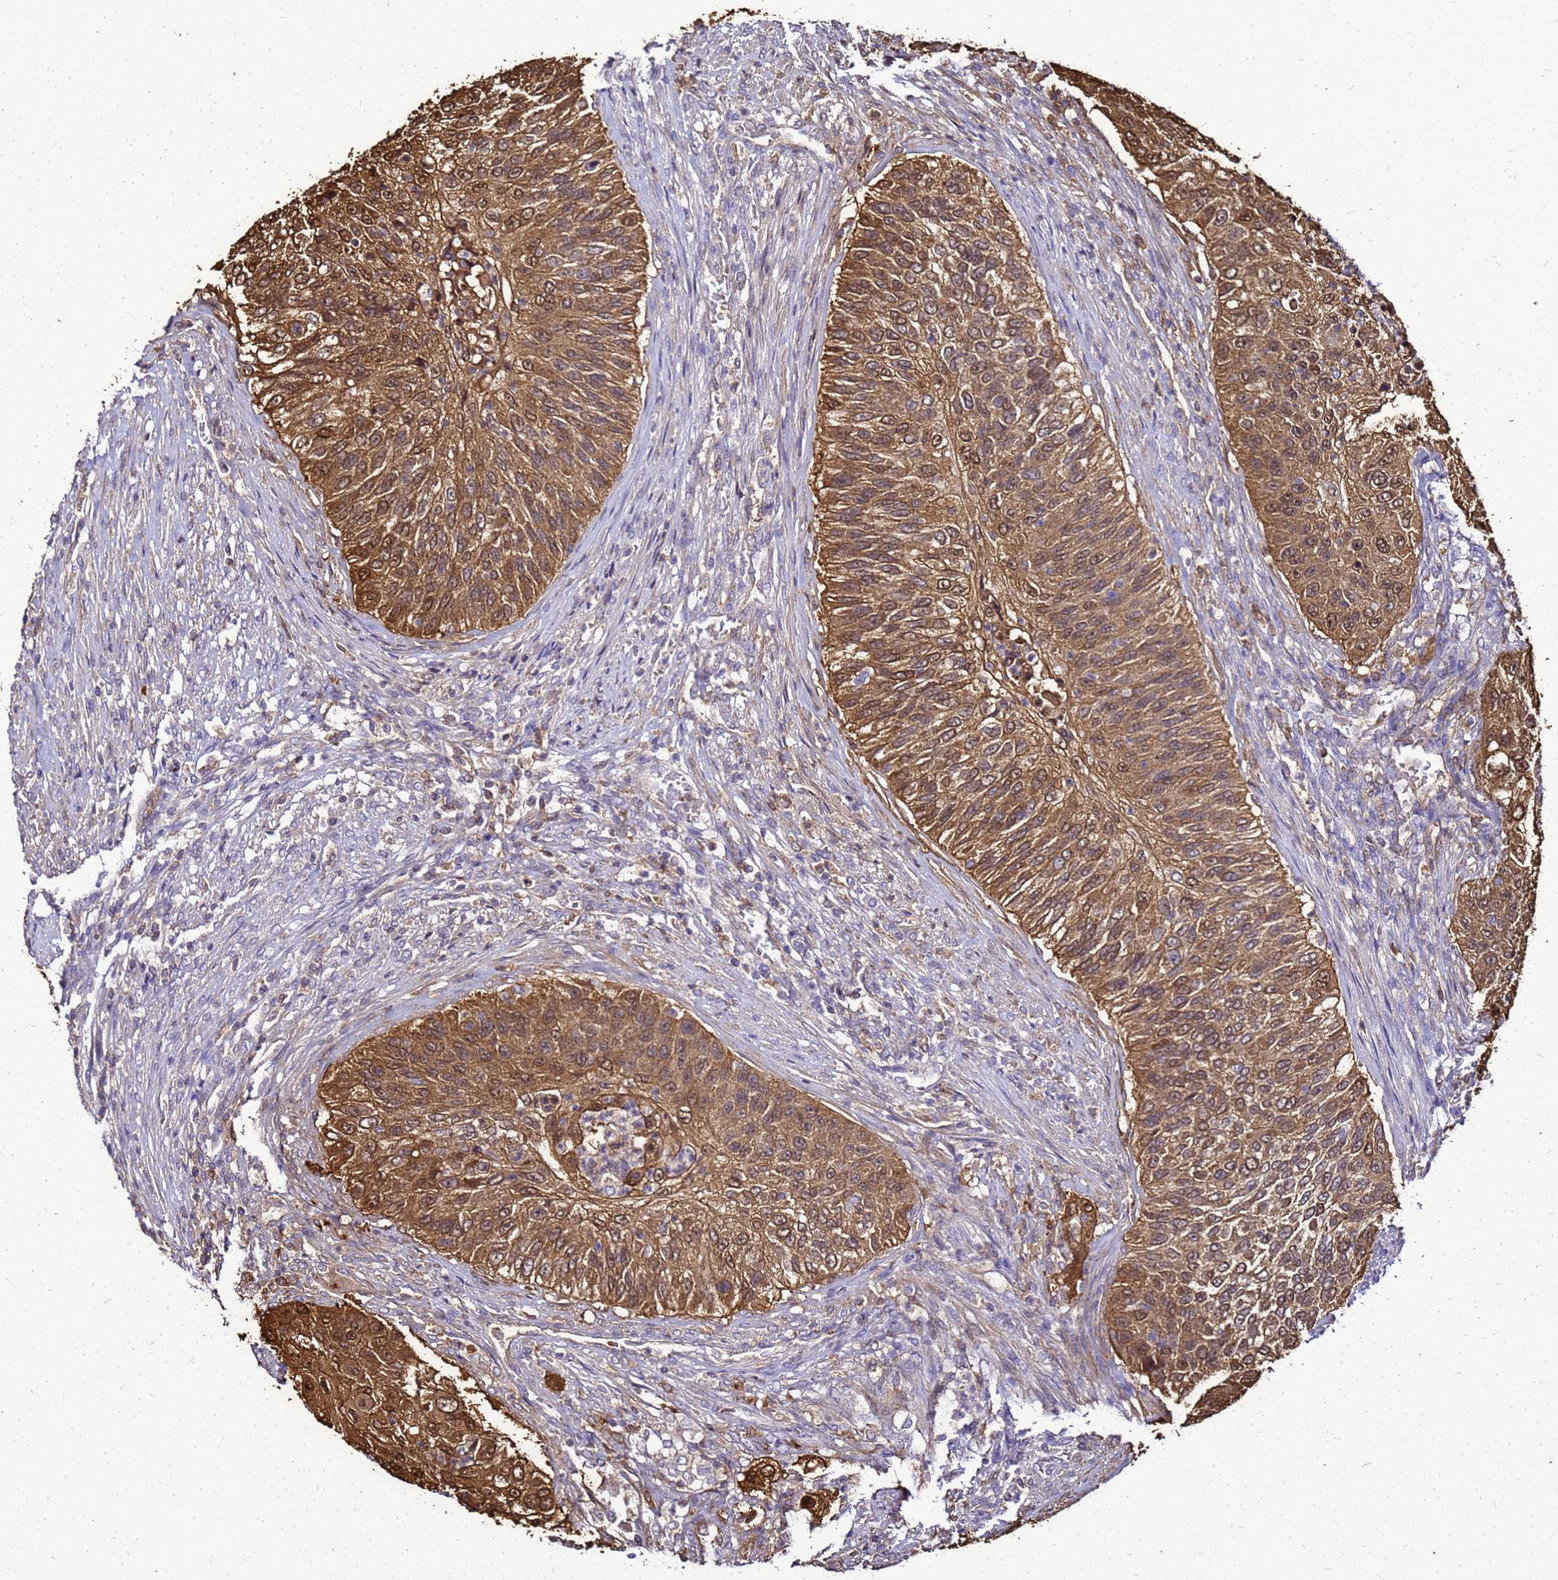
{"staining": {"intensity": "moderate", "quantity": ">75%", "location": "cytoplasmic/membranous,nuclear"}, "tissue": "urothelial cancer", "cell_type": "Tumor cells", "image_type": "cancer", "snomed": [{"axis": "morphology", "description": "Urothelial carcinoma, High grade"}, {"axis": "topography", "description": "Urinary bladder"}], "caption": "A brown stain shows moderate cytoplasmic/membranous and nuclear positivity of a protein in human urothelial cancer tumor cells.", "gene": "S100A2", "patient": {"sex": "female", "age": 60}}